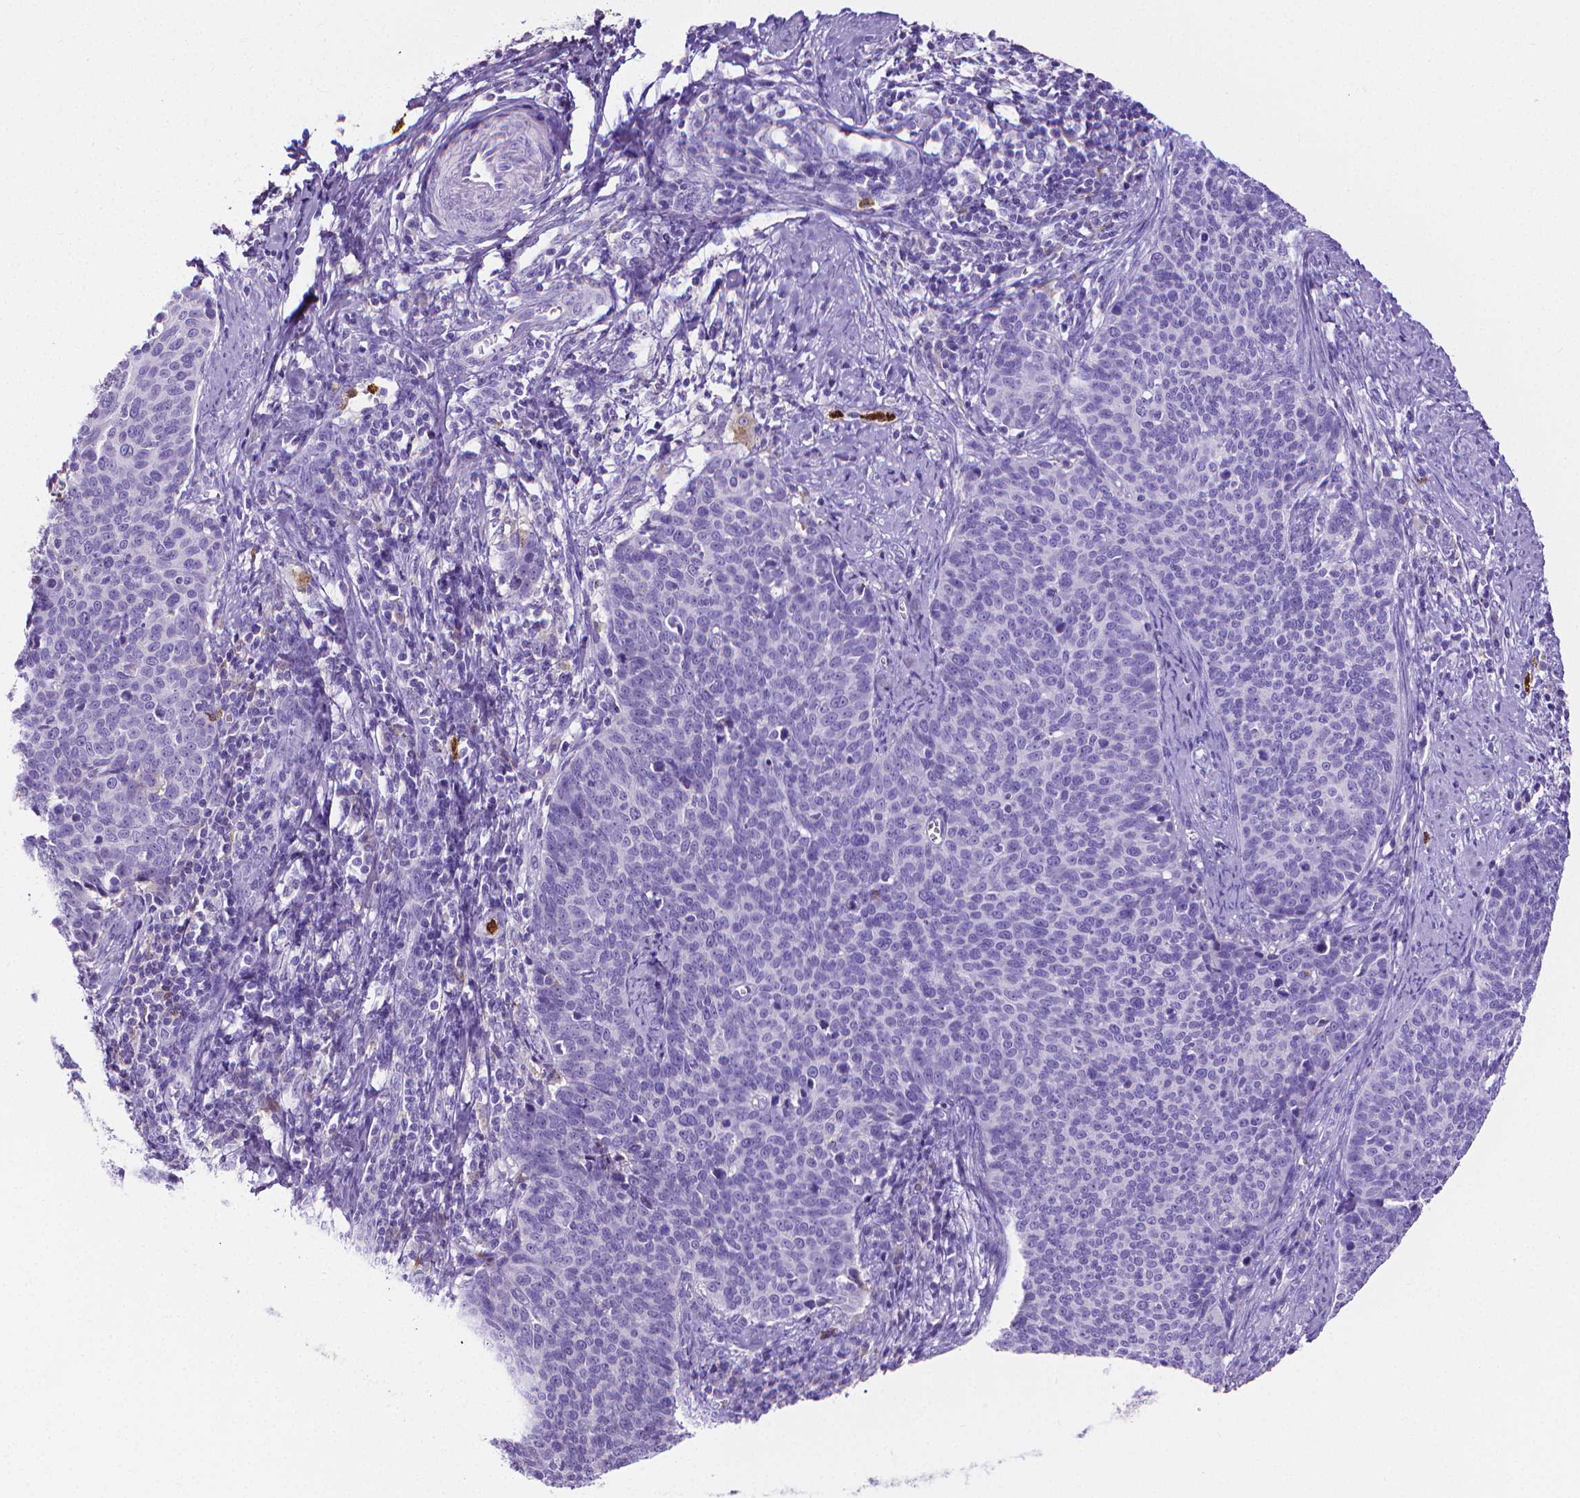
{"staining": {"intensity": "negative", "quantity": "none", "location": "none"}, "tissue": "cervical cancer", "cell_type": "Tumor cells", "image_type": "cancer", "snomed": [{"axis": "morphology", "description": "Normal tissue, NOS"}, {"axis": "morphology", "description": "Squamous cell carcinoma, NOS"}, {"axis": "topography", "description": "Cervix"}], "caption": "Human cervical cancer (squamous cell carcinoma) stained for a protein using immunohistochemistry (IHC) displays no positivity in tumor cells.", "gene": "MMP9", "patient": {"sex": "female", "age": 39}}